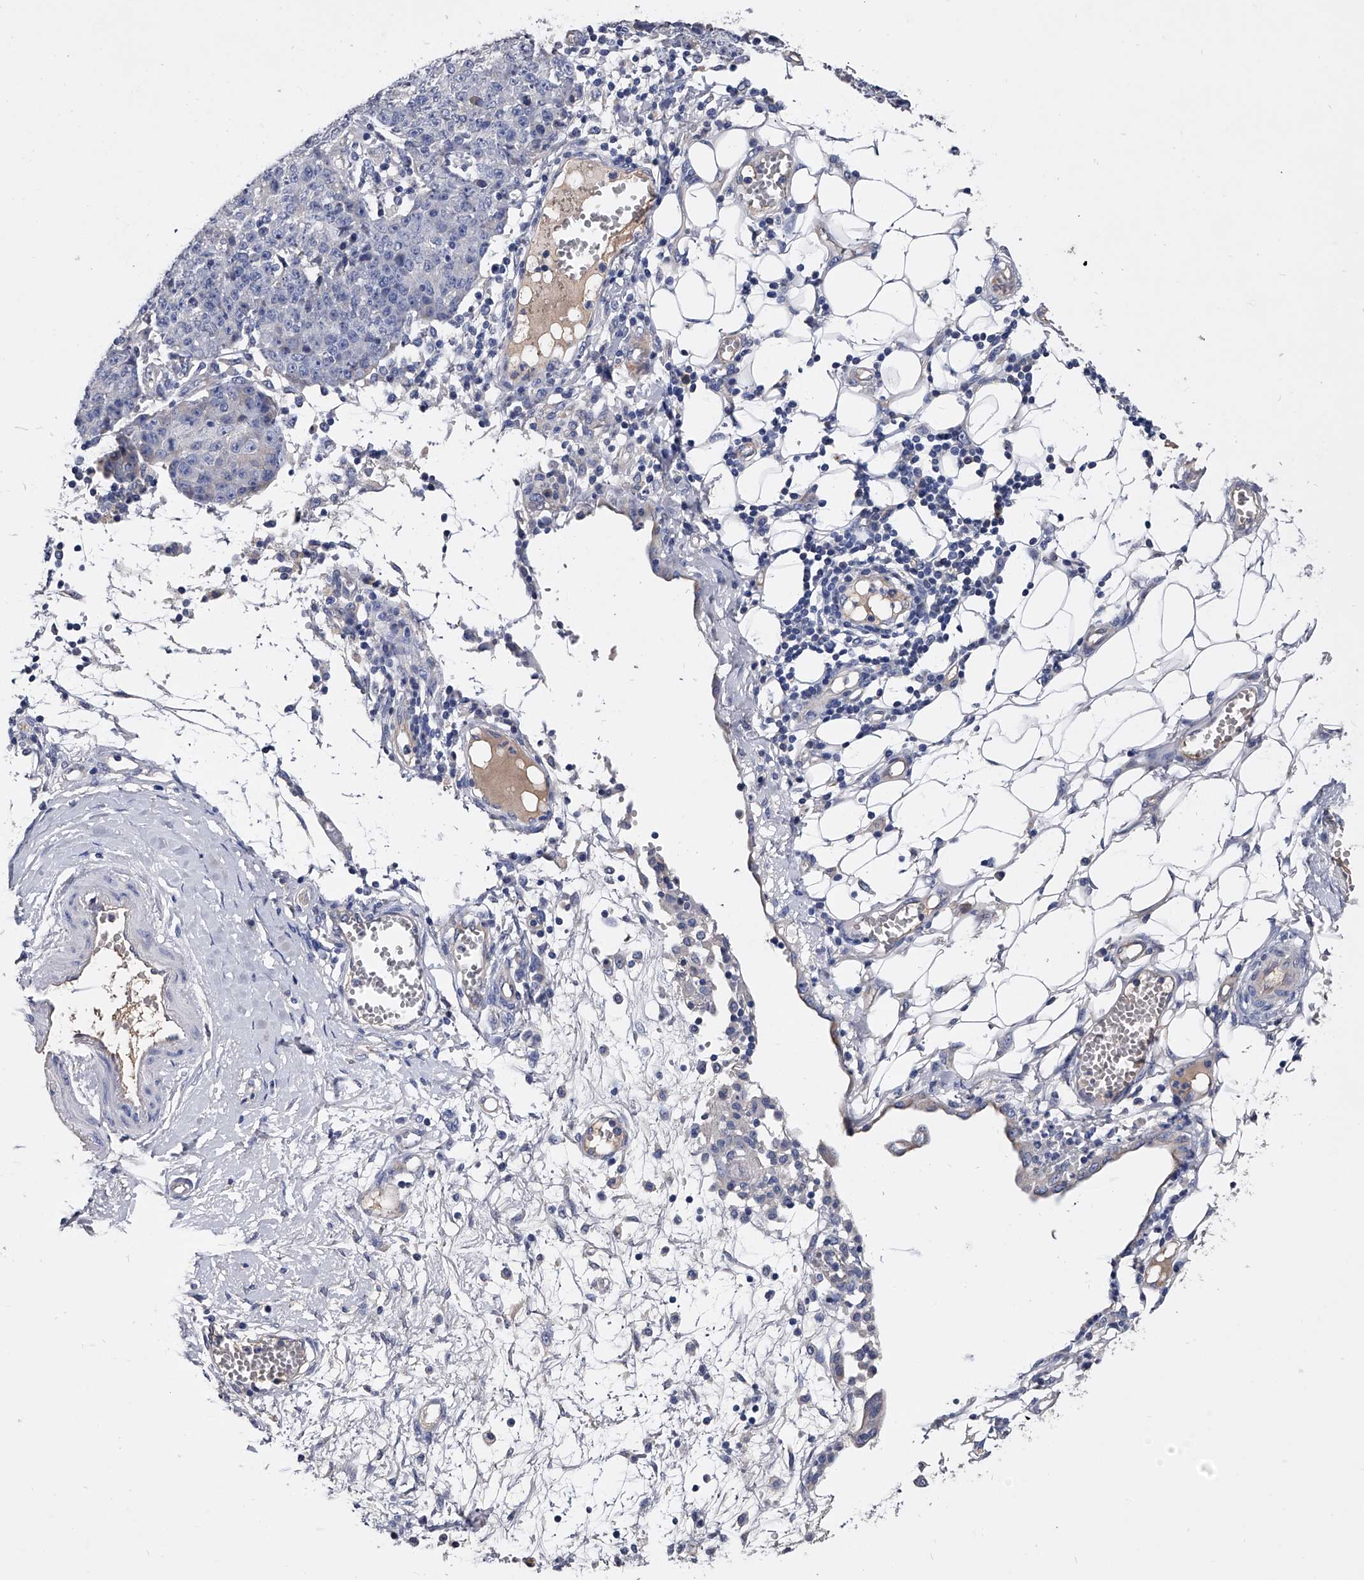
{"staining": {"intensity": "negative", "quantity": "none", "location": "none"}, "tissue": "ovarian cancer", "cell_type": "Tumor cells", "image_type": "cancer", "snomed": [{"axis": "morphology", "description": "Carcinoma, endometroid"}, {"axis": "topography", "description": "Ovary"}], "caption": "A photomicrograph of human ovarian cancer is negative for staining in tumor cells.", "gene": "EFCAB7", "patient": {"sex": "female", "age": 42}}